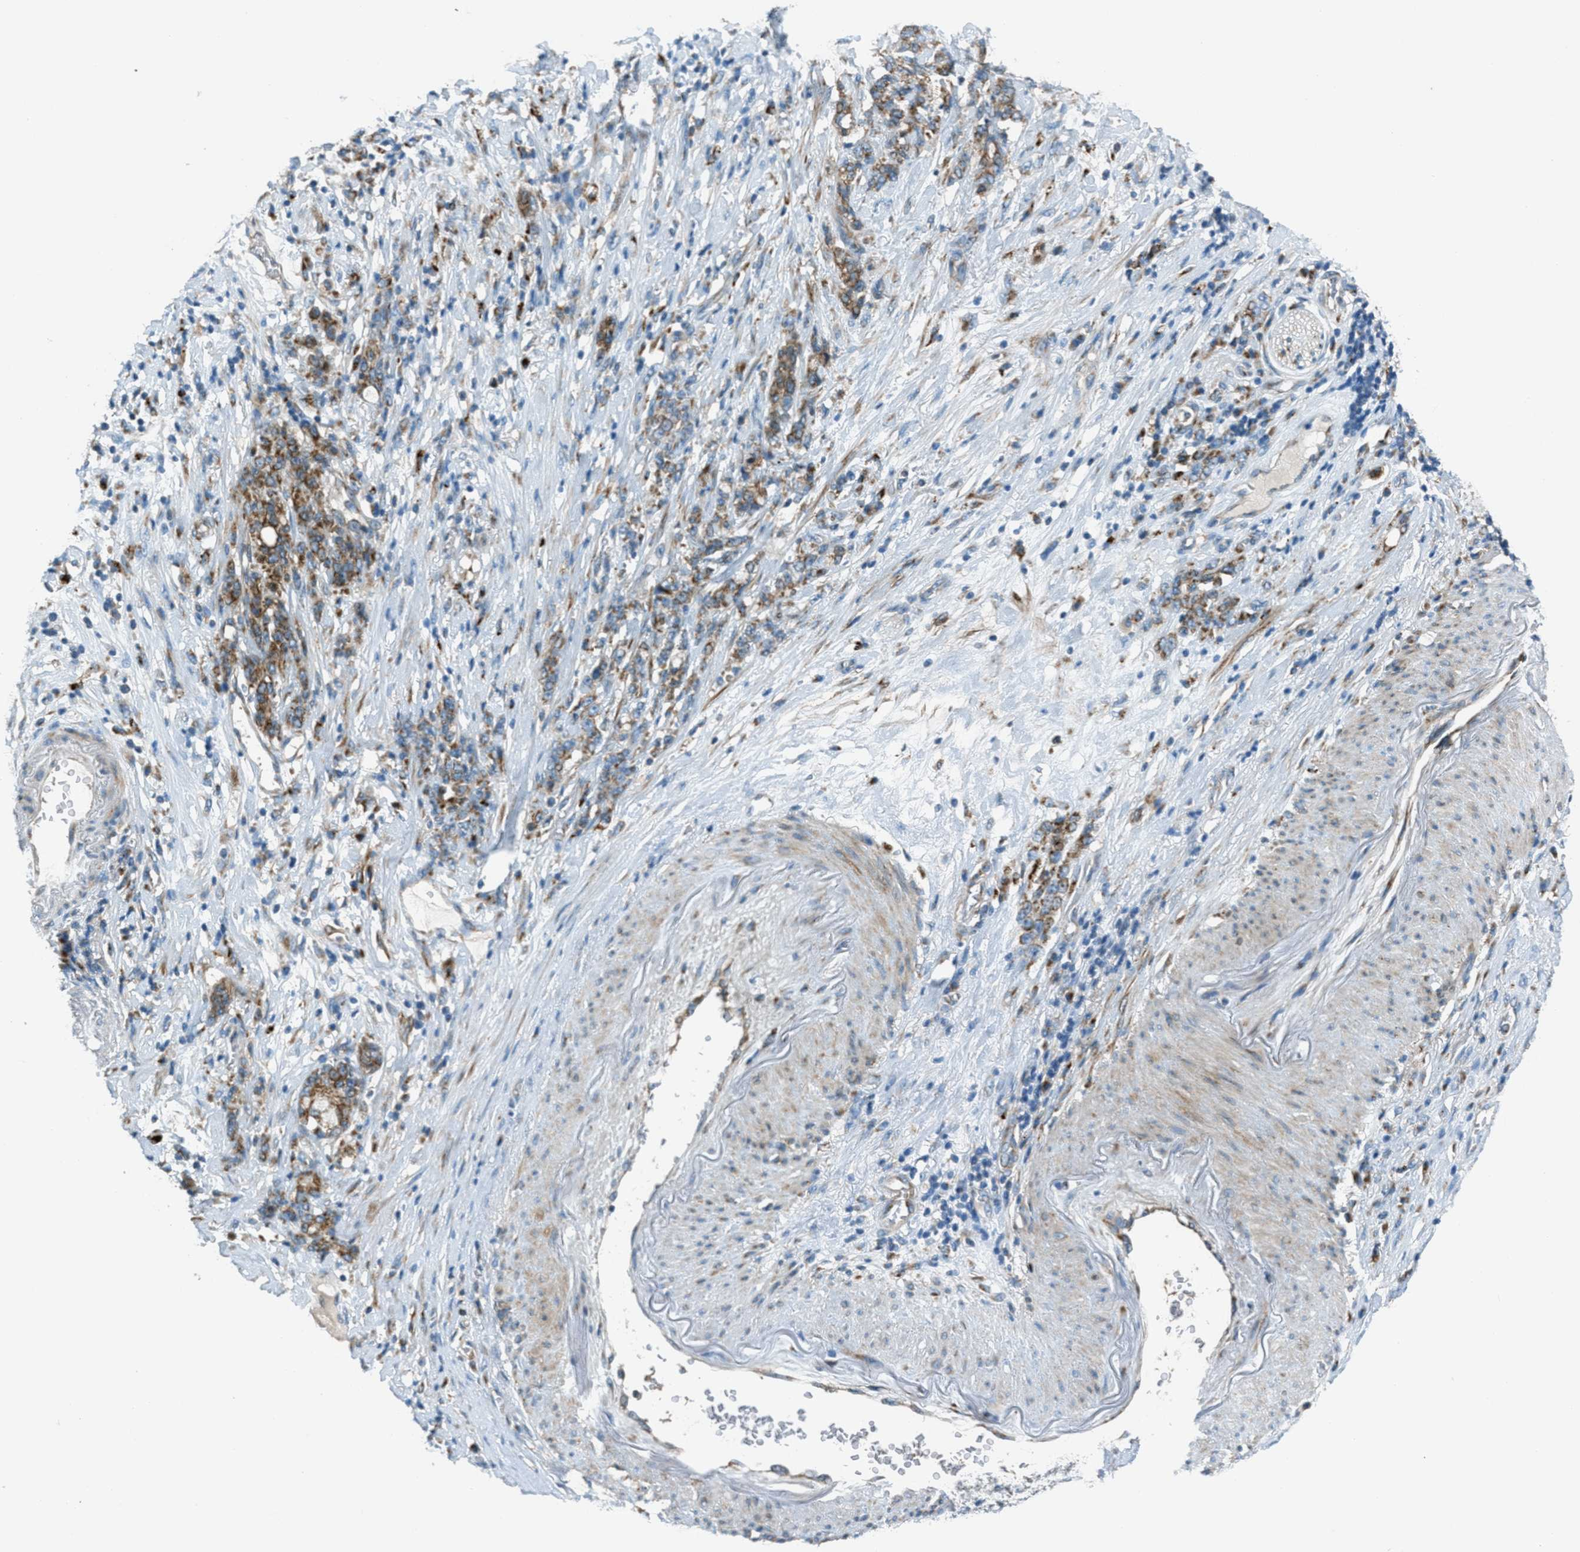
{"staining": {"intensity": "moderate", "quantity": ">75%", "location": "cytoplasmic/membranous"}, "tissue": "stomach cancer", "cell_type": "Tumor cells", "image_type": "cancer", "snomed": [{"axis": "morphology", "description": "Adenocarcinoma, NOS"}, {"axis": "topography", "description": "Stomach, lower"}], "caption": "Immunohistochemical staining of human stomach cancer (adenocarcinoma) reveals medium levels of moderate cytoplasmic/membranous protein expression in about >75% of tumor cells.", "gene": "BCKDK", "patient": {"sex": "male", "age": 88}}